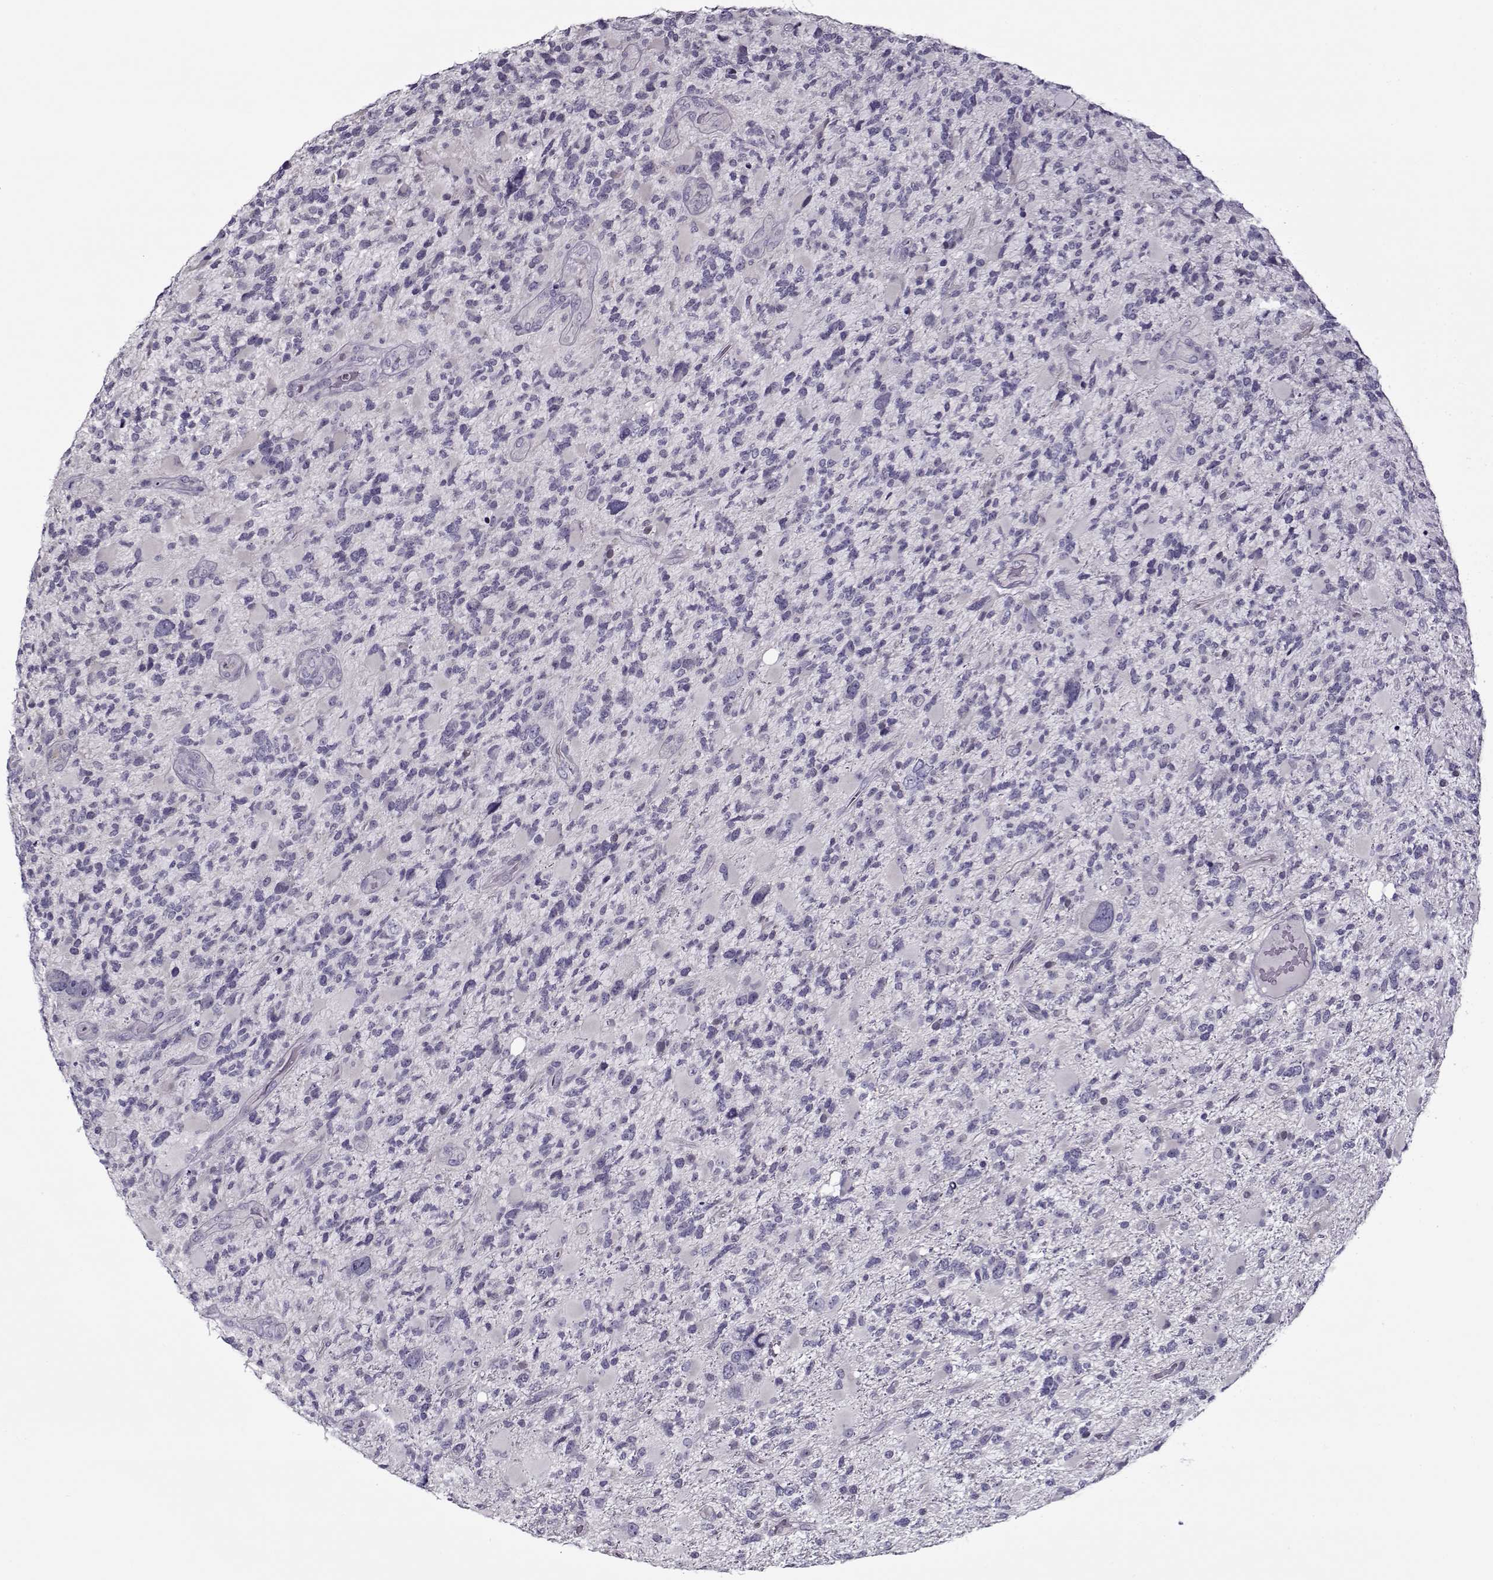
{"staining": {"intensity": "negative", "quantity": "none", "location": "none"}, "tissue": "glioma", "cell_type": "Tumor cells", "image_type": "cancer", "snomed": [{"axis": "morphology", "description": "Glioma, malignant, High grade"}, {"axis": "topography", "description": "Brain"}], "caption": "Malignant high-grade glioma was stained to show a protein in brown. There is no significant positivity in tumor cells. Nuclei are stained in blue.", "gene": "CIBAR1", "patient": {"sex": "female", "age": 71}}